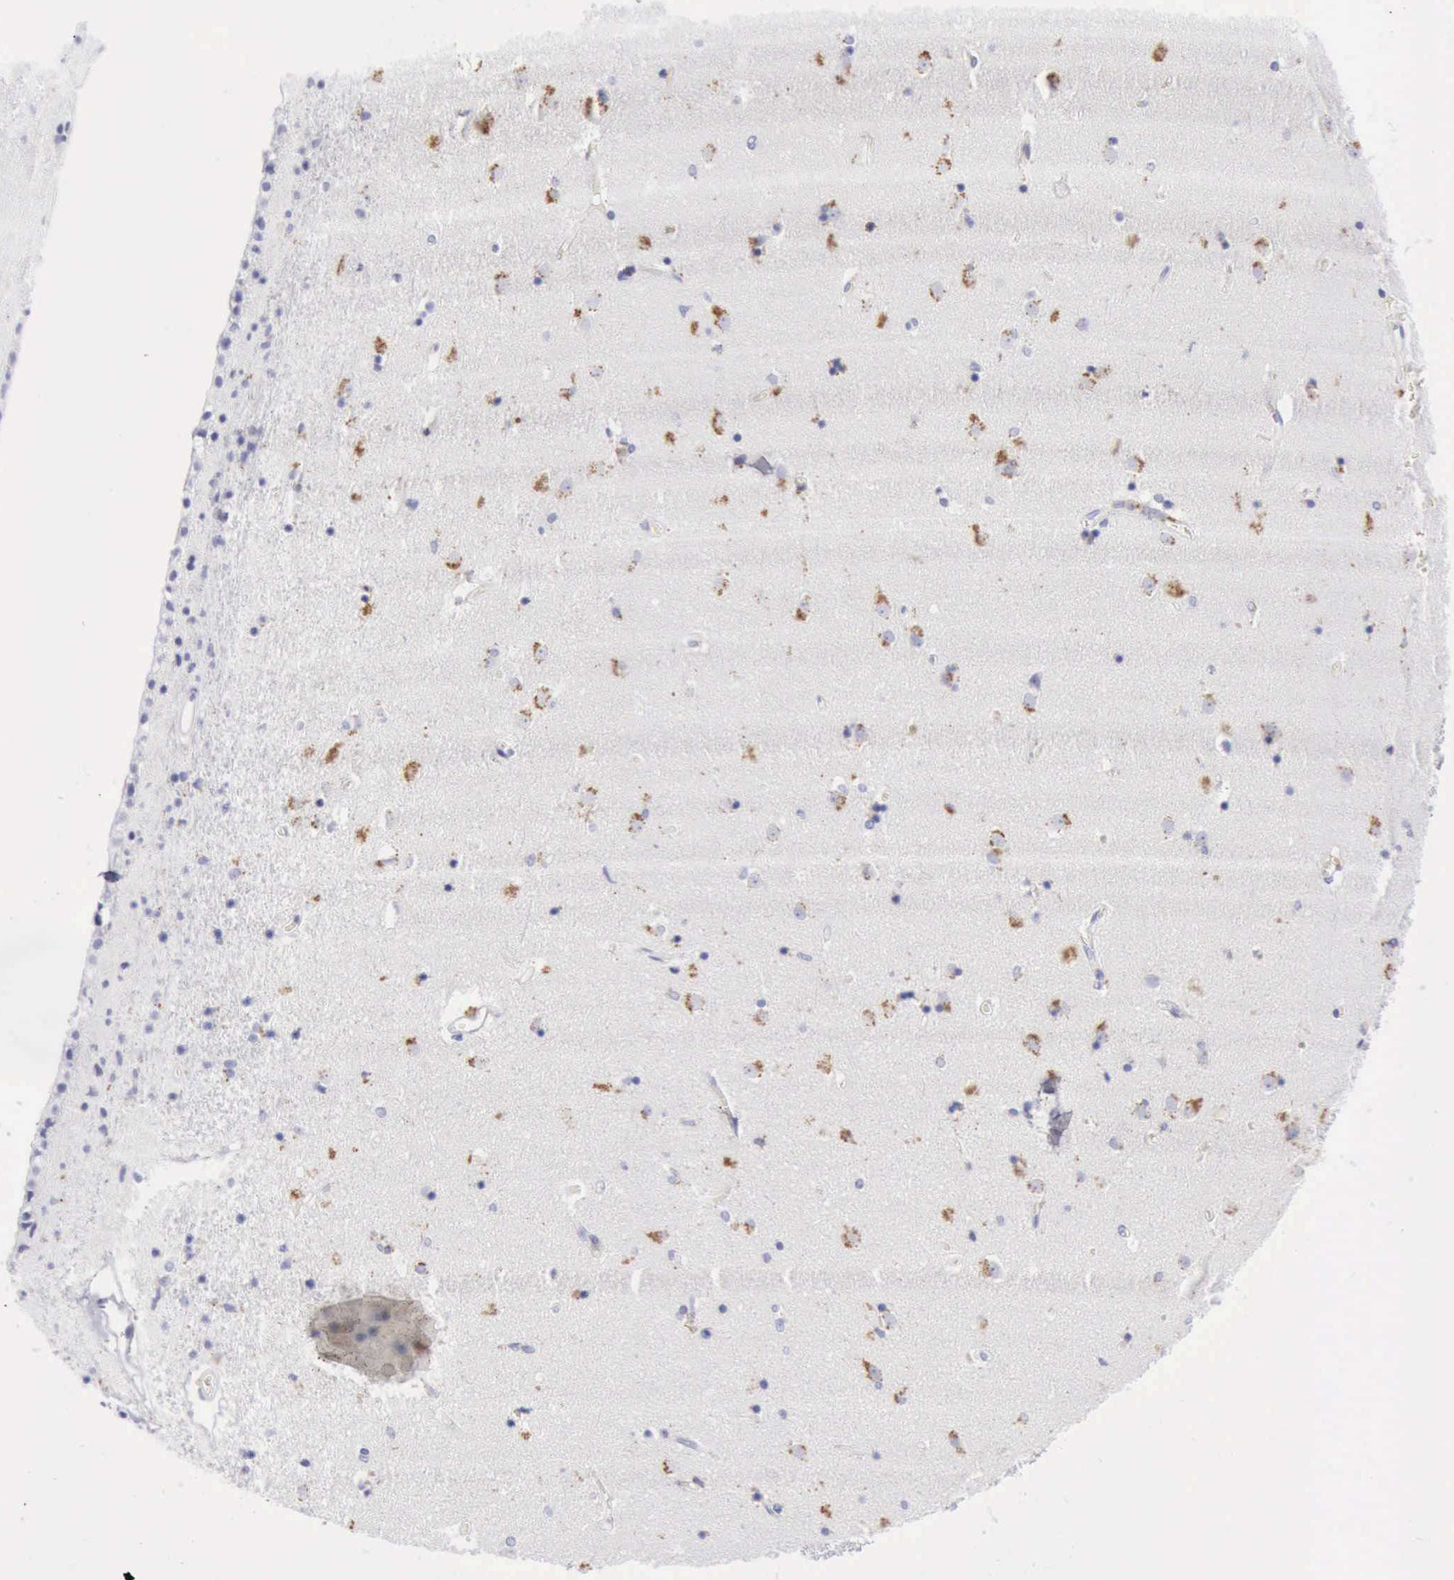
{"staining": {"intensity": "negative", "quantity": "none", "location": "none"}, "tissue": "caudate", "cell_type": "Glial cells", "image_type": "normal", "snomed": [{"axis": "morphology", "description": "Normal tissue, NOS"}, {"axis": "topography", "description": "Lateral ventricle wall"}], "caption": "IHC photomicrograph of normal caudate: human caudate stained with DAB displays no significant protein staining in glial cells. The staining is performed using DAB brown chromogen with nuclei counter-stained in using hematoxylin.", "gene": "CTSS", "patient": {"sex": "female", "age": 54}}